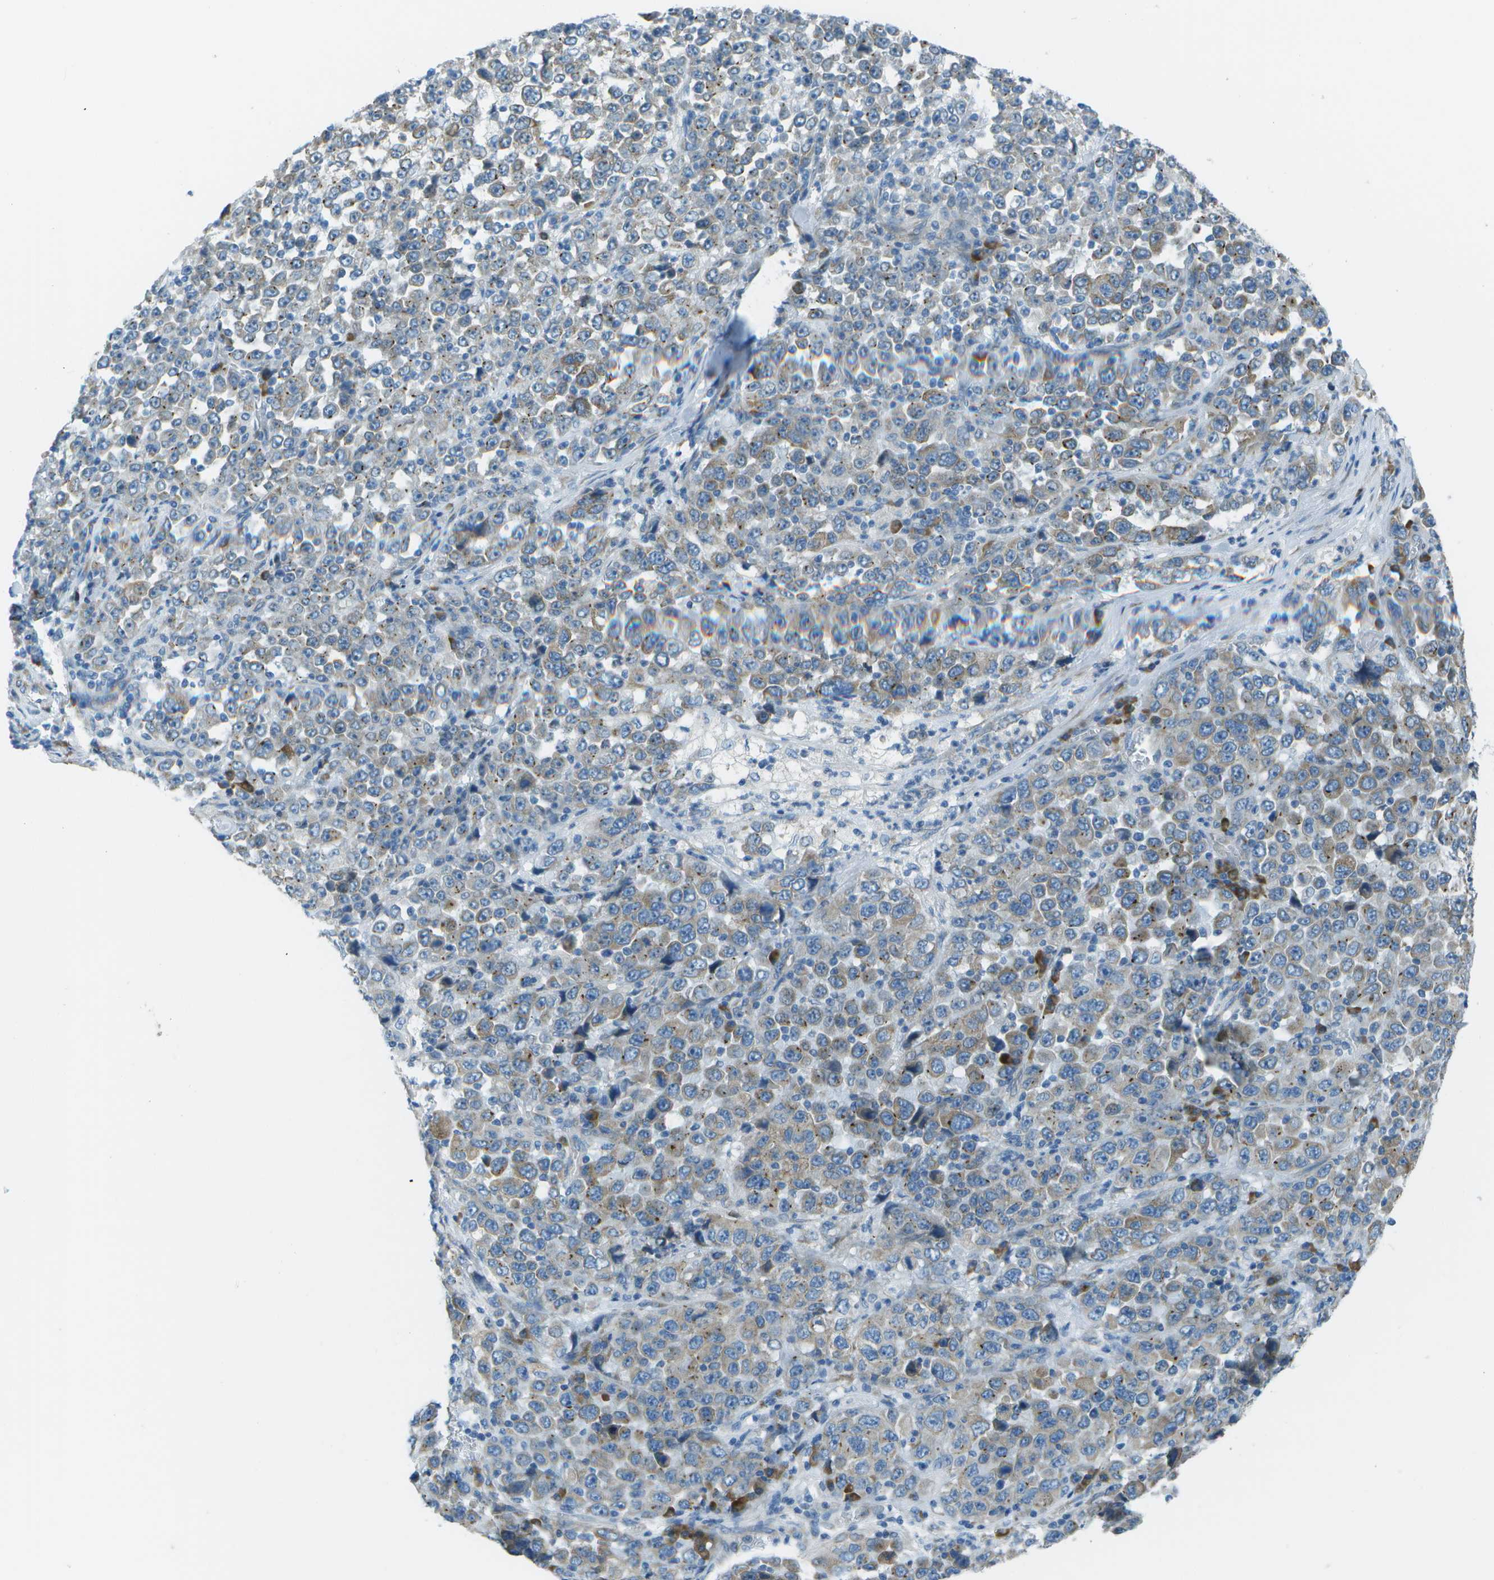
{"staining": {"intensity": "weak", "quantity": "<25%", "location": "cytoplasmic/membranous"}, "tissue": "stomach cancer", "cell_type": "Tumor cells", "image_type": "cancer", "snomed": [{"axis": "morphology", "description": "Normal tissue, NOS"}, {"axis": "morphology", "description": "Adenocarcinoma, NOS"}, {"axis": "topography", "description": "Stomach, upper"}, {"axis": "topography", "description": "Stomach"}], "caption": "High magnification brightfield microscopy of adenocarcinoma (stomach) stained with DAB (brown) and counterstained with hematoxylin (blue): tumor cells show no significant positivity. (DAB immunohistochemistry (IHC) visualized using brightfield microscopy, high magnification).", "gene": "KCTD3", "patient": {"sex": "male", "age": 59}}